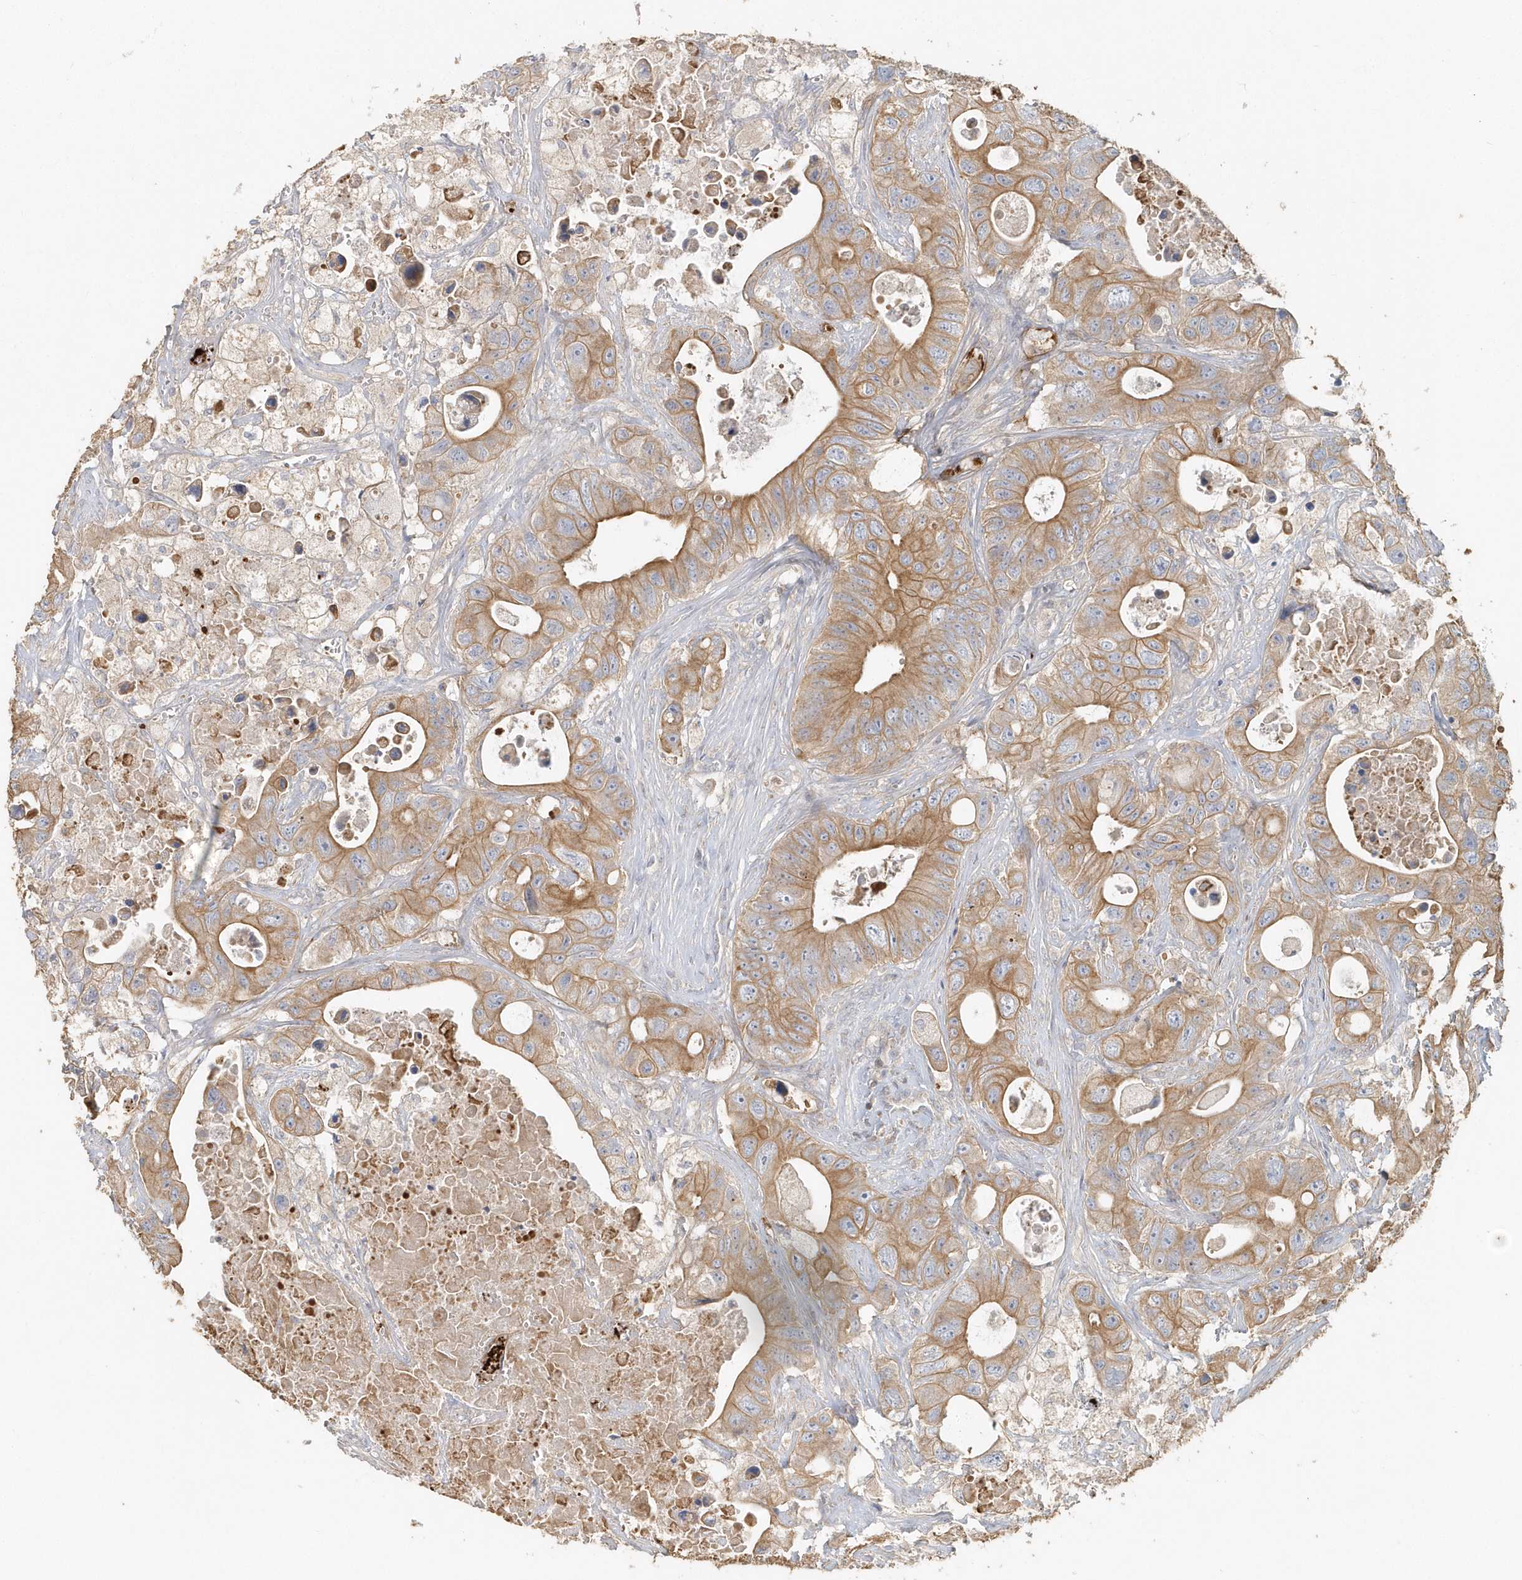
{"staining": {"intensity": "moderate", "quantity": ">75%", "location": "cytoplasmic/membranous"}, "tissue": "colorectal cancer", "cell_type": "Tumor cells", "image_type": "cancer", "snomed": [{"axis": "morphology", "description": "Adenocarcinoma, NOS"}, {"axis": "topography", "description": "Colon"}], "caption": "Tumor cells exhibit medium levels of moderate cytoplasmic/membranous staining in approximately >75% of cells in human adenocarcinoma (colorectal). The staining is performed using DAB (3,3'-diaminobenzidine) brown chromogen to label protein expression. The nuclei are counter-stained blue using hematoxylin.", "gene": "MMRN1", "patient": {"sex": "female", "age": 46}}